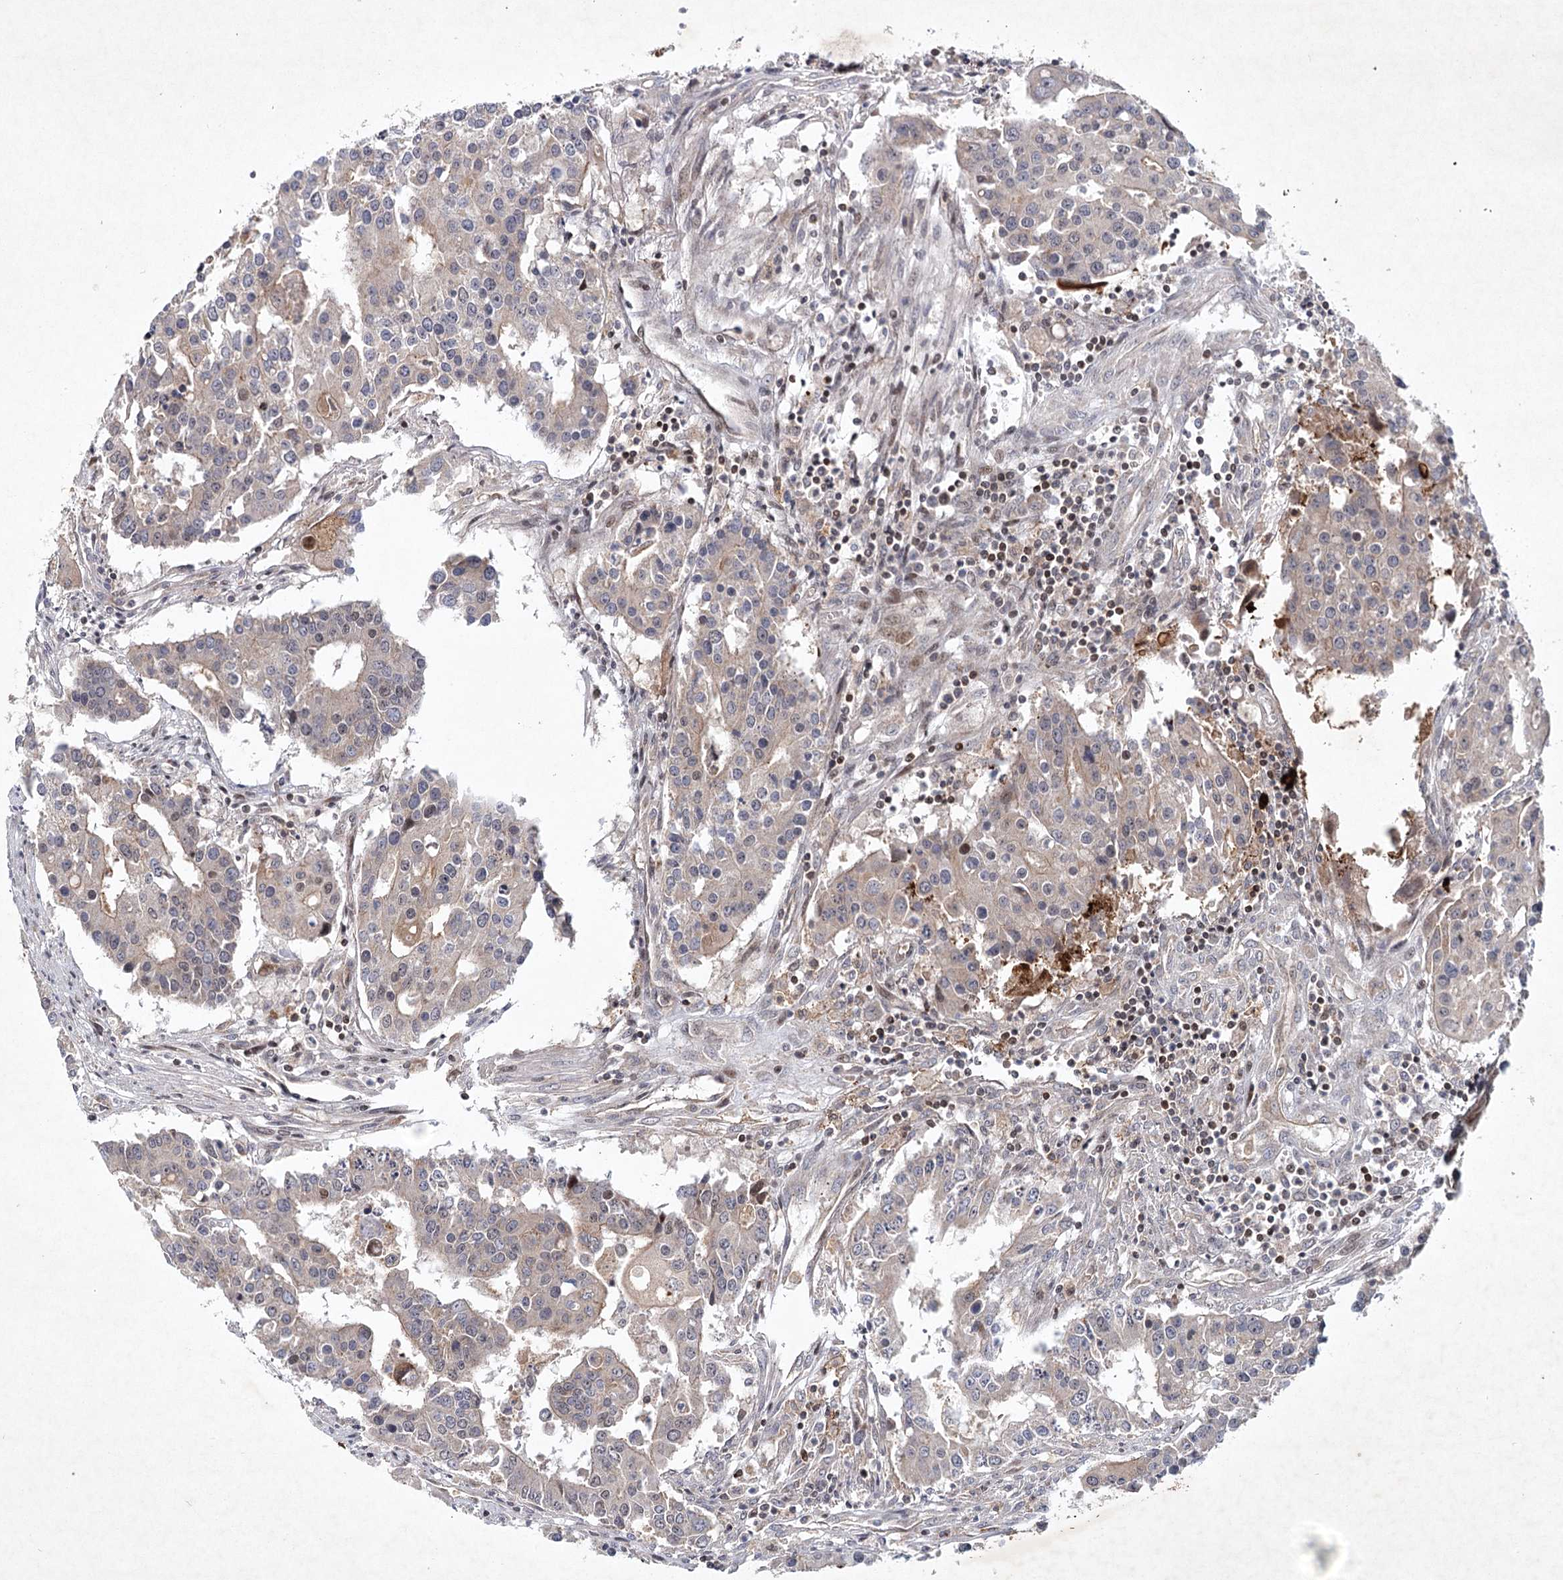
{"staining": {"intensity": "weak", "quantity": "<25%", "location": "cytoplasmic/membranous"}, "tissue": "colorectal cancer", "cell_type": "Tumor cells", "image_type": "cancer", "snomed": [{"axis": "morphology", "description": "Adenocarcinoma, NOS"}, {"axis": "topography", "description": "Colon"}], "caption": "Colorectal adenocarcinoma was stained to show a protein in brown. There is no significant positivity in tumor cells. The staining was performed using DAB to visualize the protein expression in brown, while the nuclei were stained in blue with hematoxylin (Magnification: 20x).", "gene": "MAP3K13", "patient": {"sex": "male", "age": 77}}